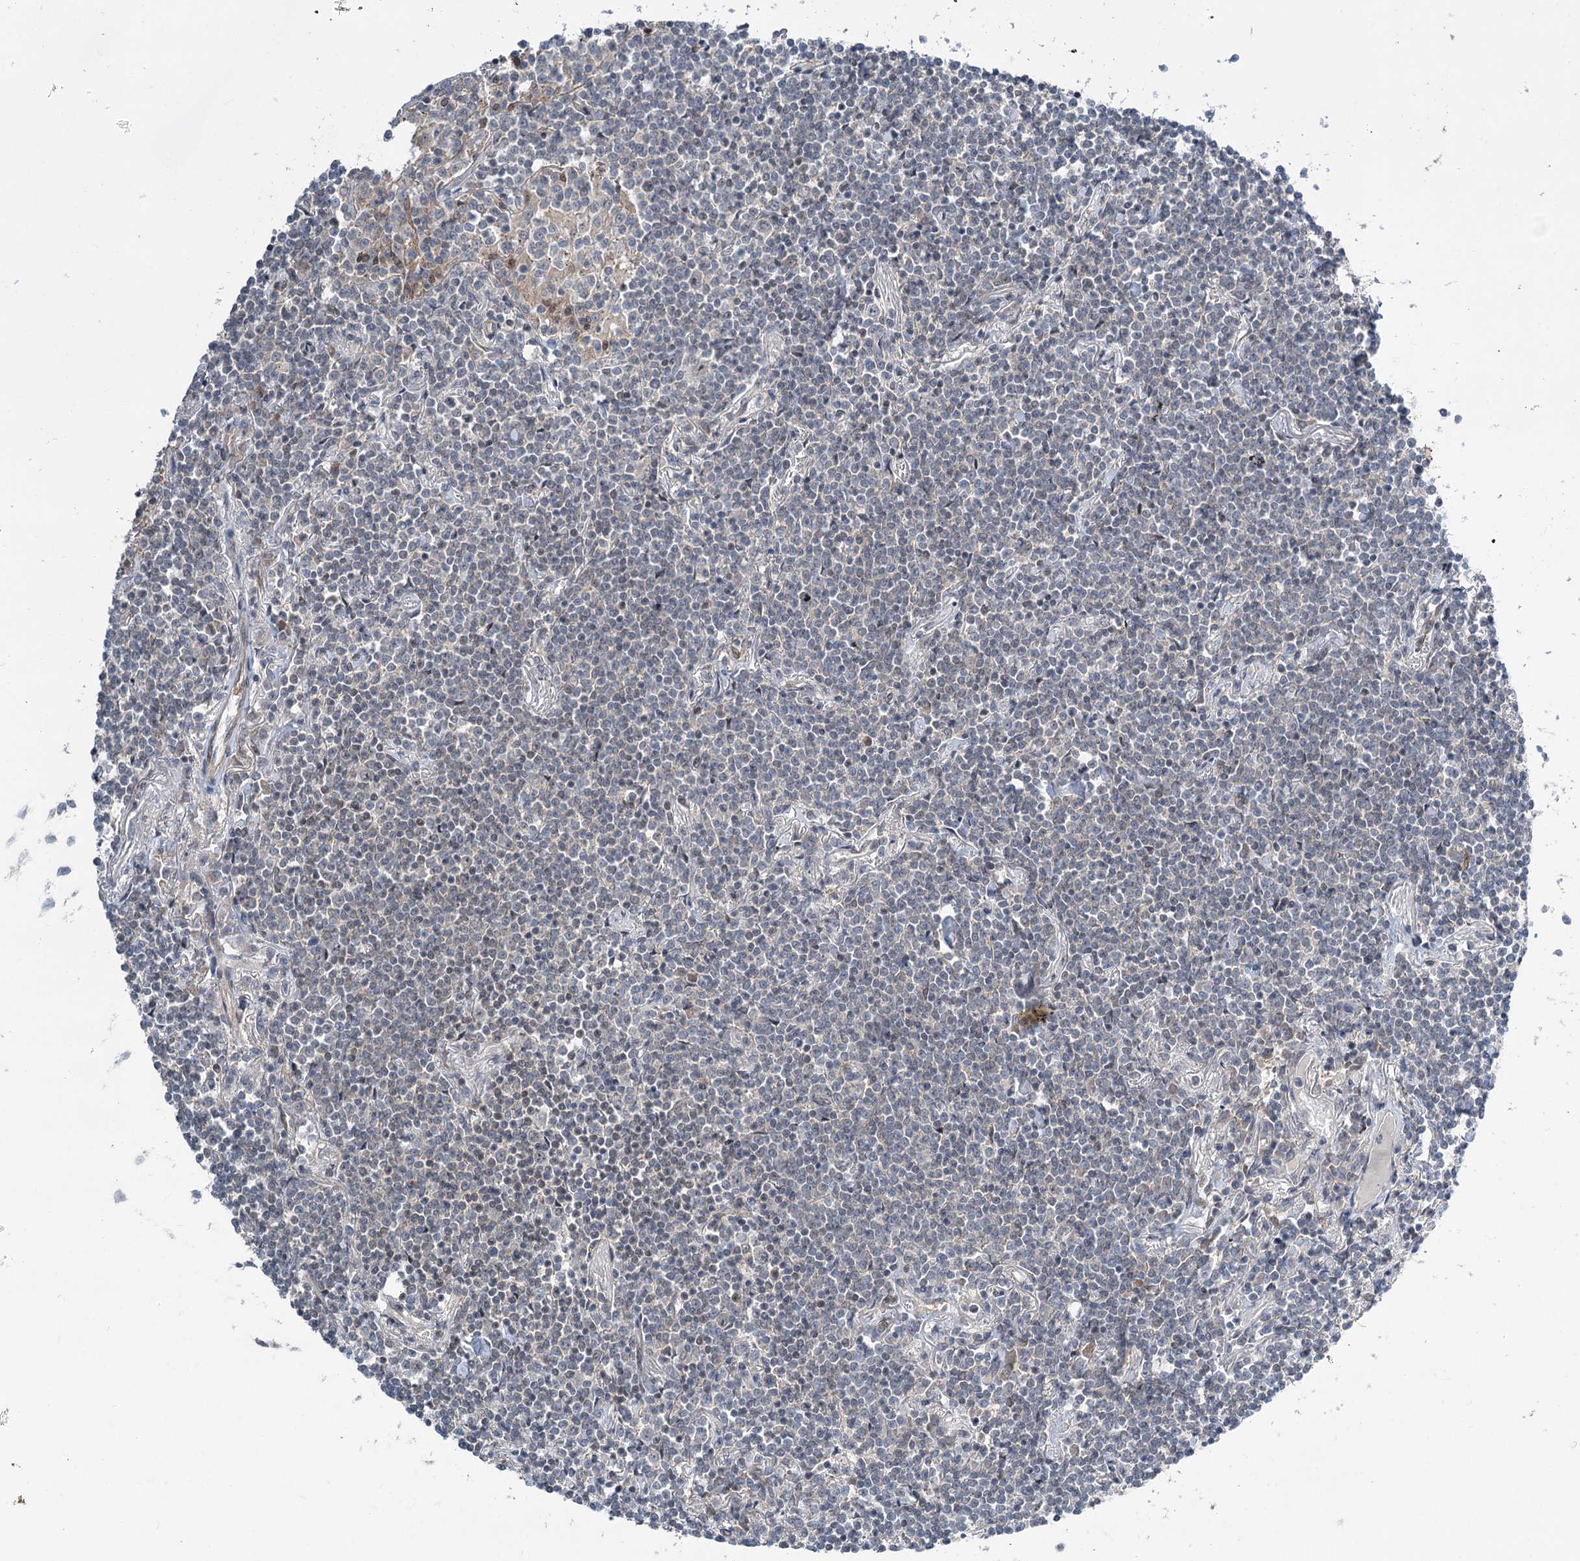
{"staining": {"intensity": "negative", "quantity": "none", "location": "none"}, "tissue": "lymphoma", "cell_type": "Tumor cells", "image_type": "cancer", "snomed": [{"axis": "morphology", "description": "Malignant lymphoma, non-Hodgkin's type, Low grade"}, {"axis": "topography", "description": "Lung"}], "caption": "This histopathology image is of lymphoma stained with immunohistochemistry (IHC) to label a protein in brown with the nuclei are counter-stained blue. There is no expression in tumor cells.", "gene": "DCUN1D4", "patient": {"sex": "female", "age": 71}}